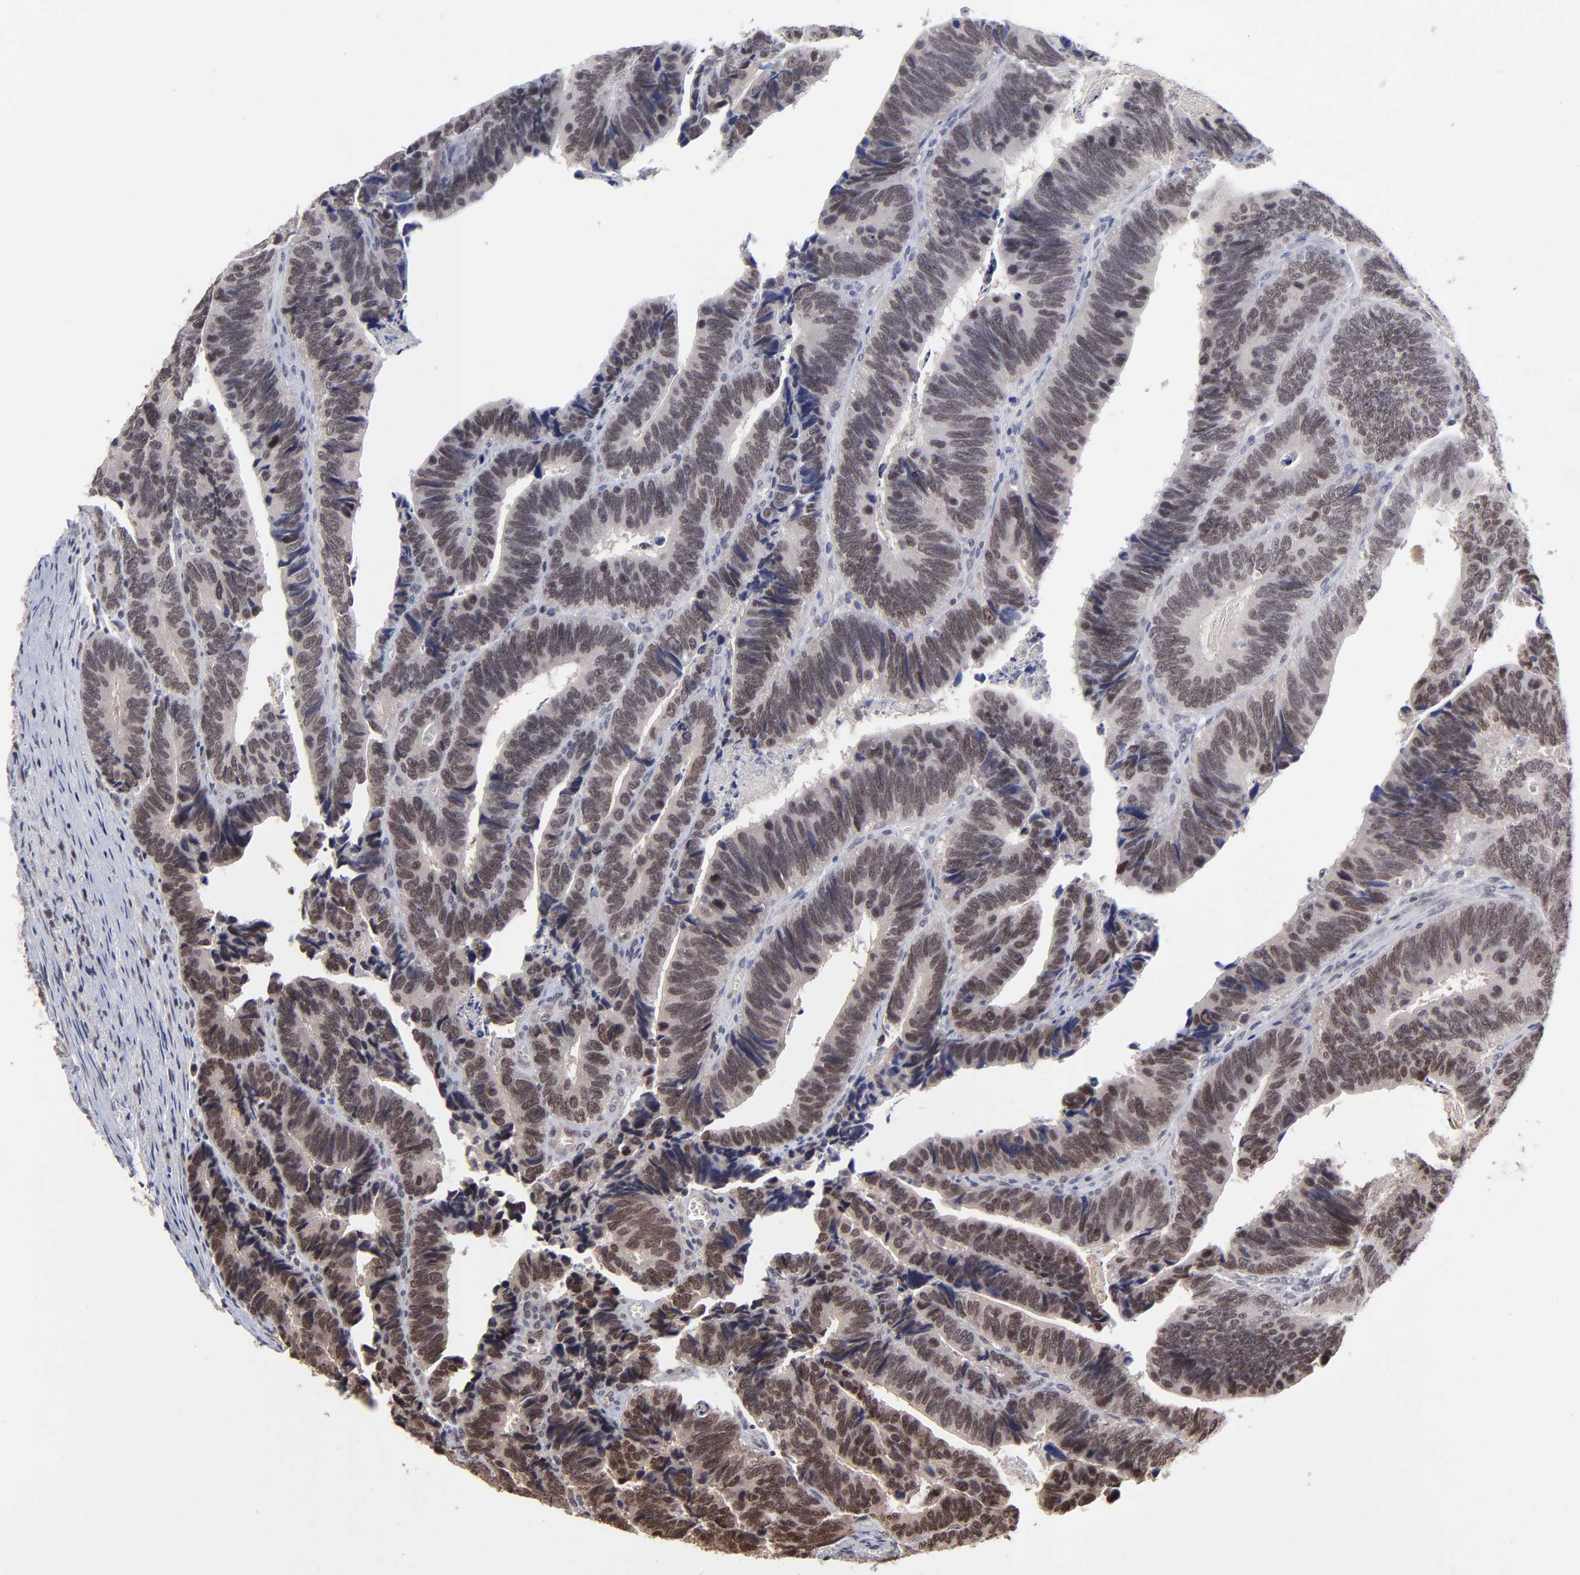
{"staining": {"intensity": "moderate", "quantity": ">75%", "location": "nuclear"}, "tissue": "colorectal cancer", "cell_type": "Tumor cells", "image_type": "cancer", "snomed": [{"axis": "morphology", "description": "Adenocarcinoma, NOS"}, {"axis": "topography", "description": "Colon"}], "caption": "Approximately >75% of tumor cells in human adenocarcinoma (colorectal) show moderate nuclear protein expression as visualized by brown immunohistochemical staining.", "gene": "ZNF419", "patient": {"sex": "male", "age": 72}}